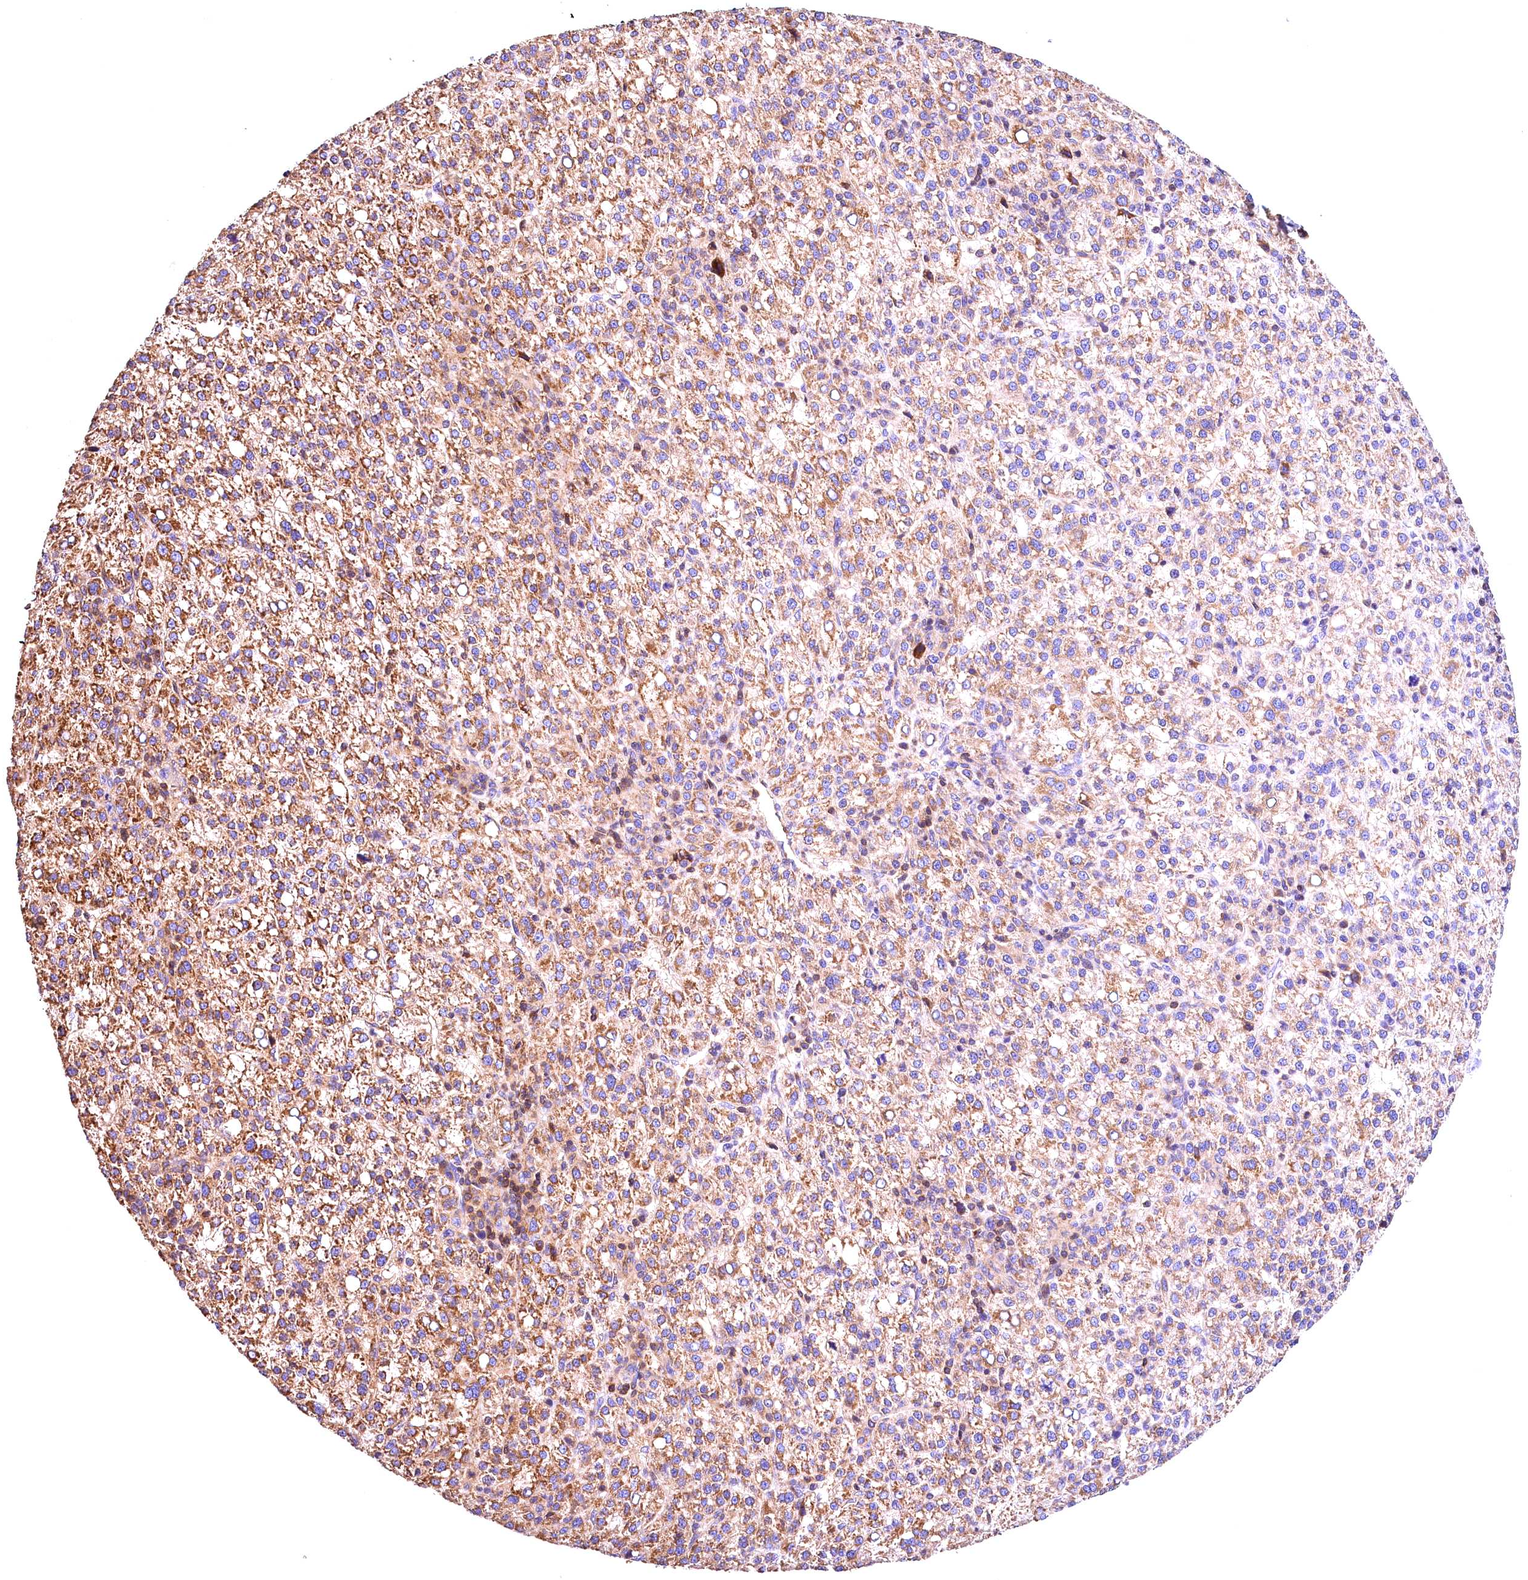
{"staining": {"intensity": "moderate", "quantity": ">75%", "location": "cytoplasmic/membranous"}, "tissue": "liver cancer", "cell_type": "Tumor cells", "image_type": "cancer", "snomed": [{"axis": "morphology", "description": "Carcinoma, Hepatocellular, NOS"}, {"axis": "topography", "description": "Liver"}], "caption": "A high-resolution histopathology image shows IHC staining of hepatocellular carcinoma (liver), which displays moderate cytoplasmic/membranous positivity in about >75% of tumor cells. (Brightfield microscopy of DAB IHC at high magnification).", "gene": "KPTN", "patient": {"sex": "female", "age": 58}}